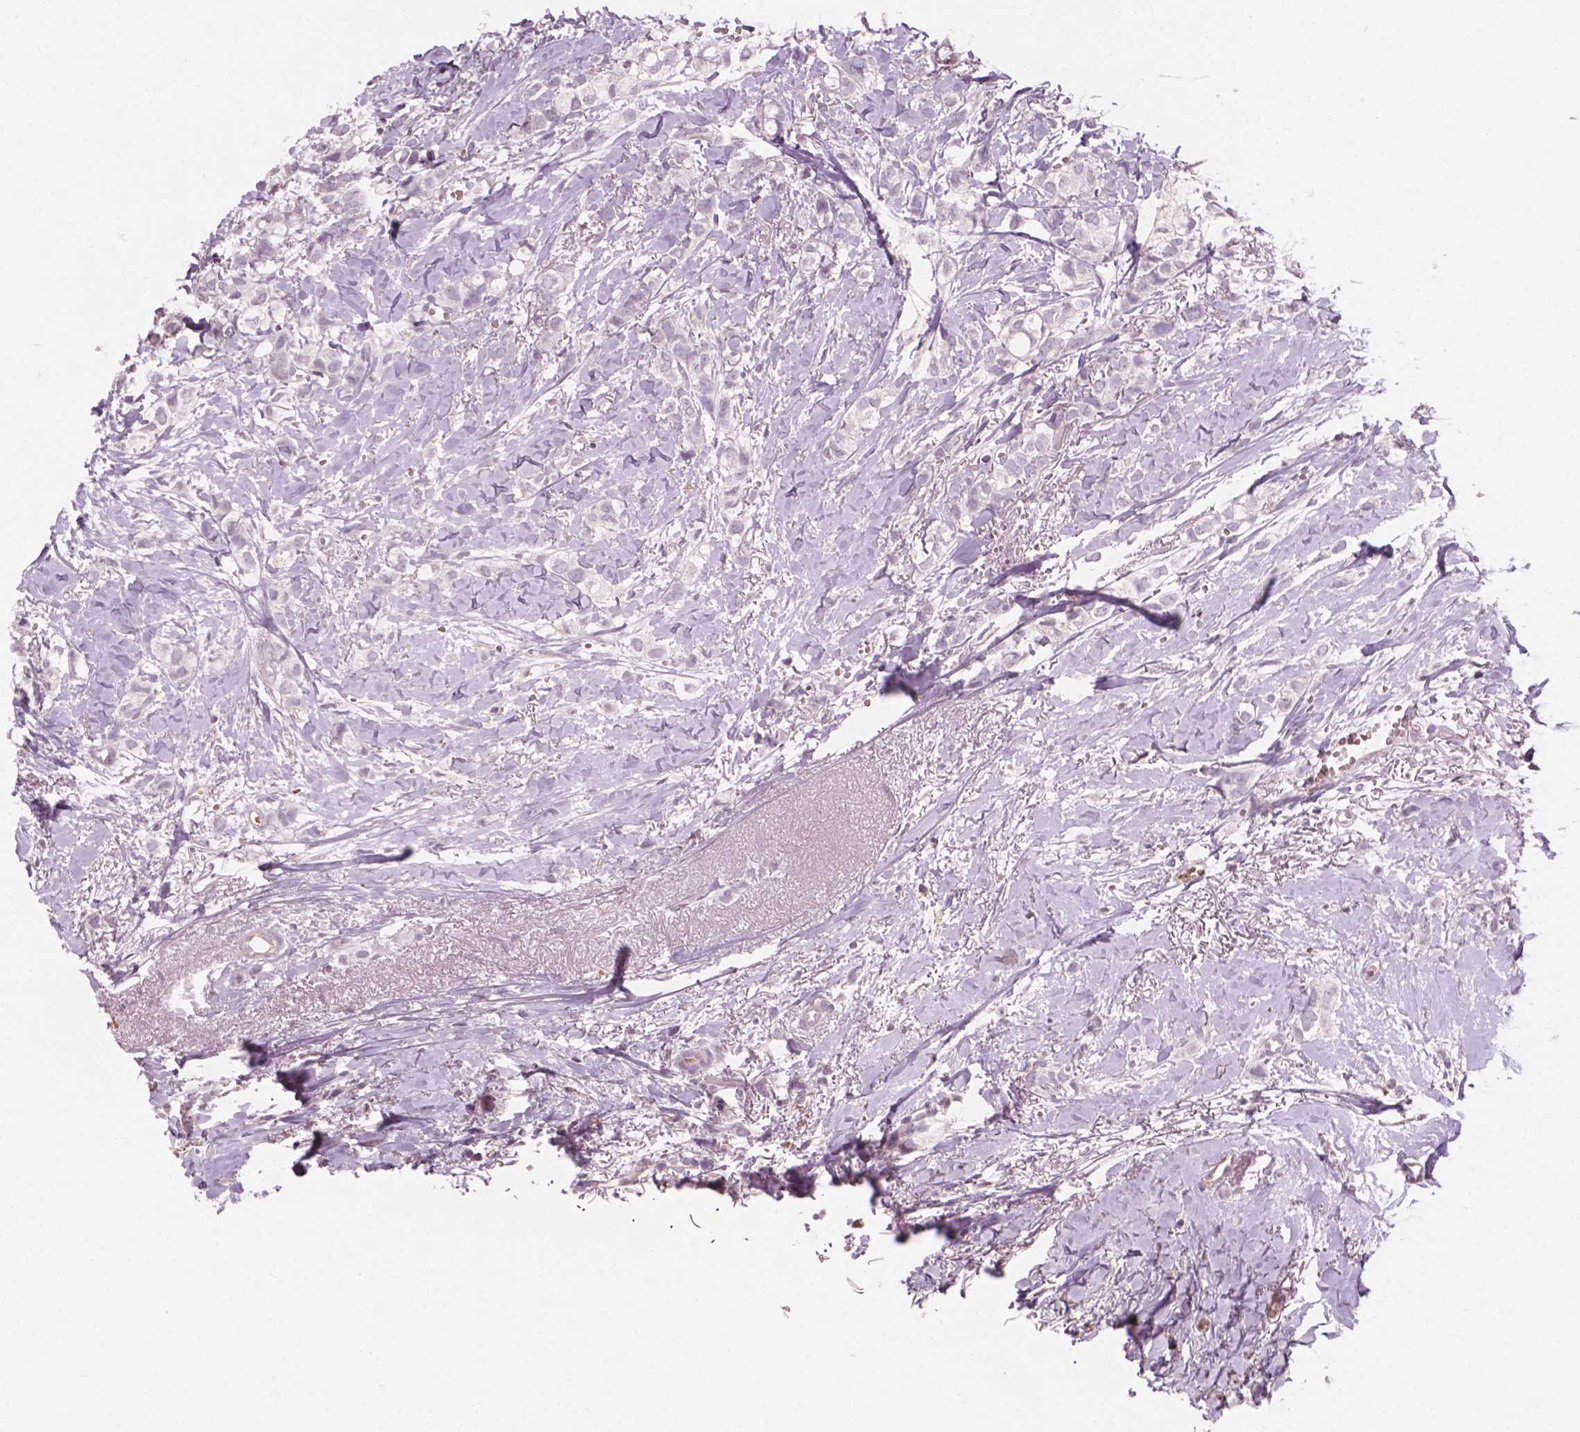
{"staining": {"intensity": "negative", "quantity": "none", "location": "none"}, "tissue": "breast cancer", "cell_type": "Tumor cells", "image_type": "cancer", "snomed": [{"axis": "morphology", "description": "Duct carcinoma"}, {"axis": "topography", "description": "Breast"}], "caption": "This is an immunohistochemistry (IHC) micrograph of human breast cancer (invasive ductal carcinoma). There is no positivity in tumor cells.", "gene": "AWAT1", "patient": {"sex": "female", "age": 85}}